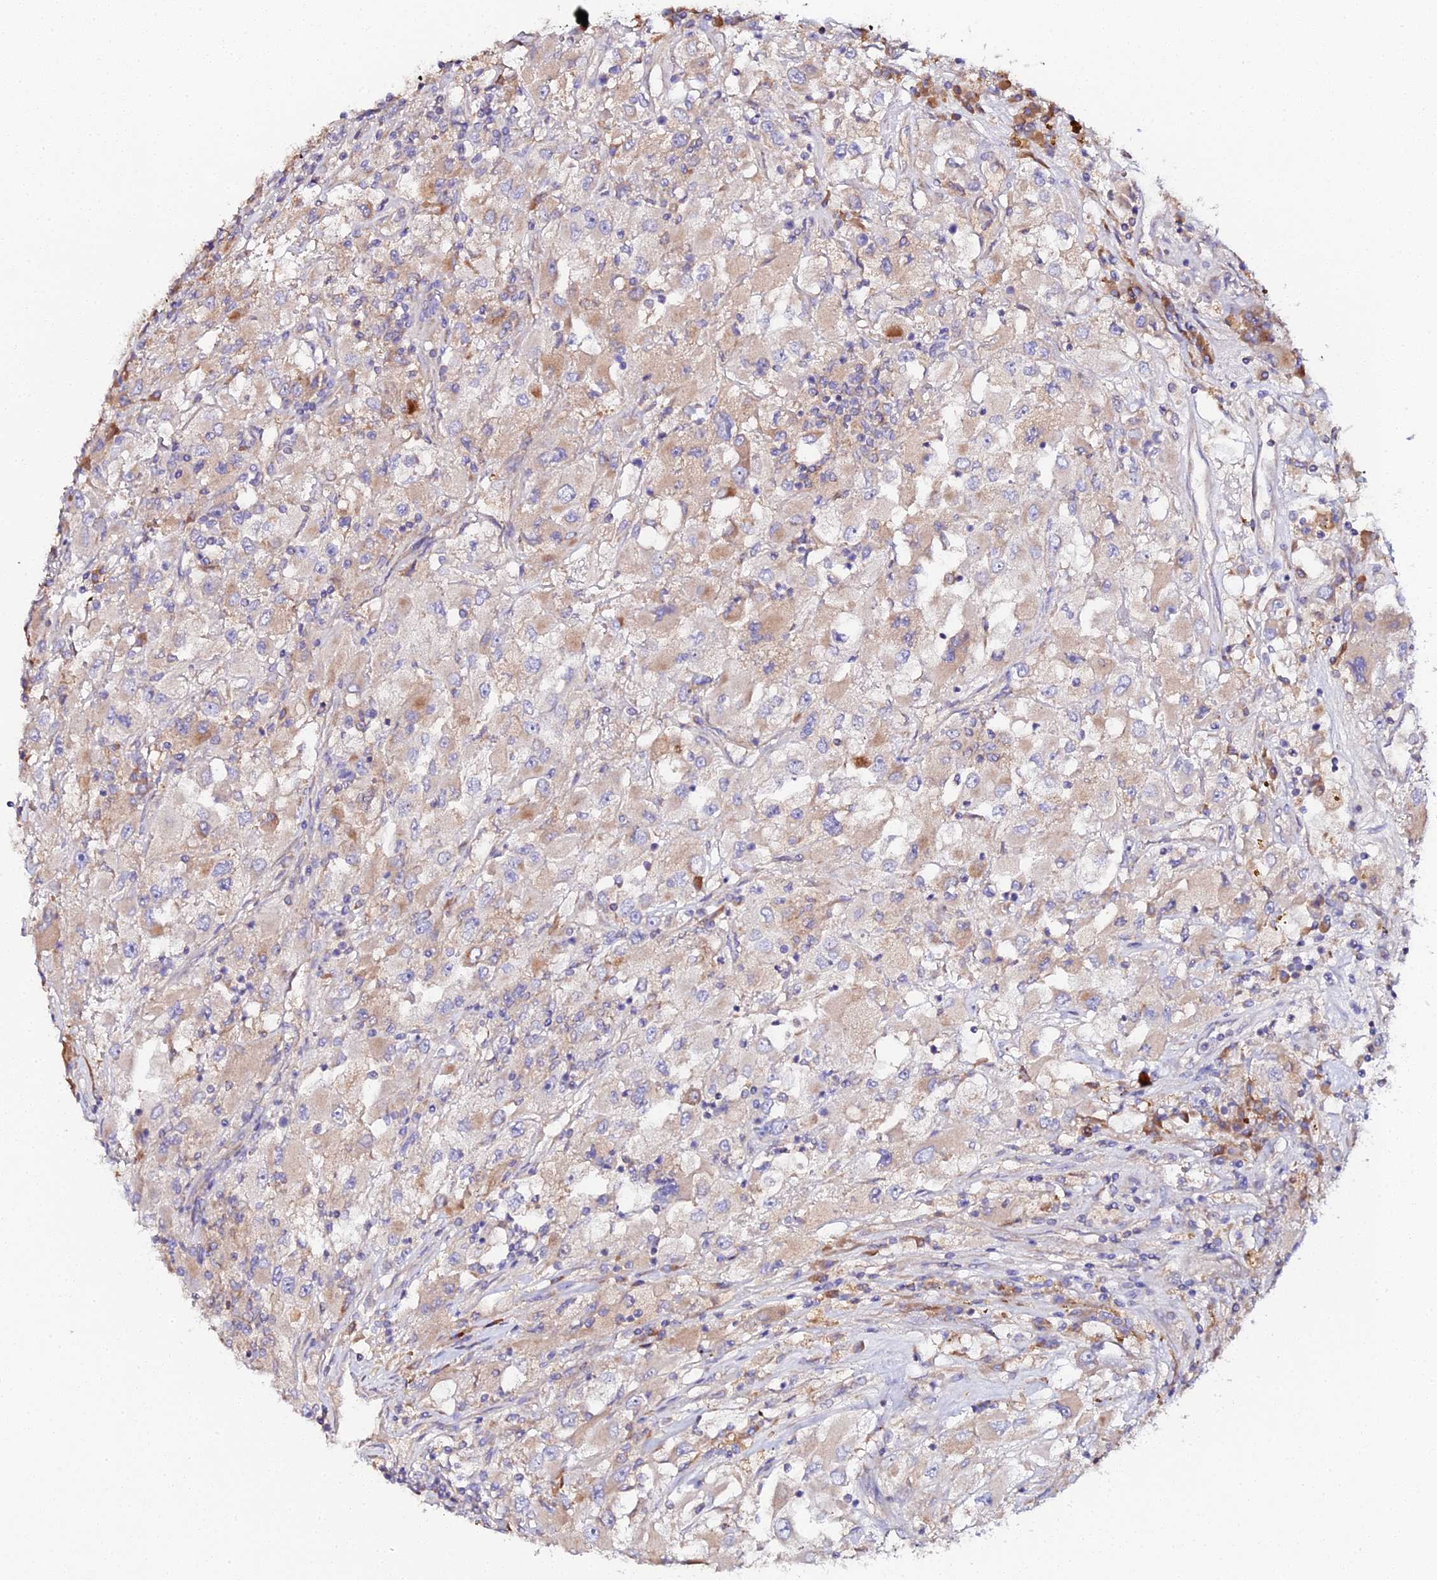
{"staining": {"intensity": "moderate", "quantity": "<25%", "location": "cytoplasmic/membranous"}, "tissue": "renal cancer", "cell_type": "Tumor cells", "image_type": "cancer", "snomed": [{"axis": "morphology", "description": "Adenocarcinoma, NOS"}, {"axis": "topography", "description": "Kidney"}], "caption": "Immunohistochemical staining of human renal adenocarcinoma displays low levels of moderate cytoplasmic/membranous positivity in approximately <25% of tumor cells.", "gene": "SCX", "patient": {"sex": "female", "age": 52}}